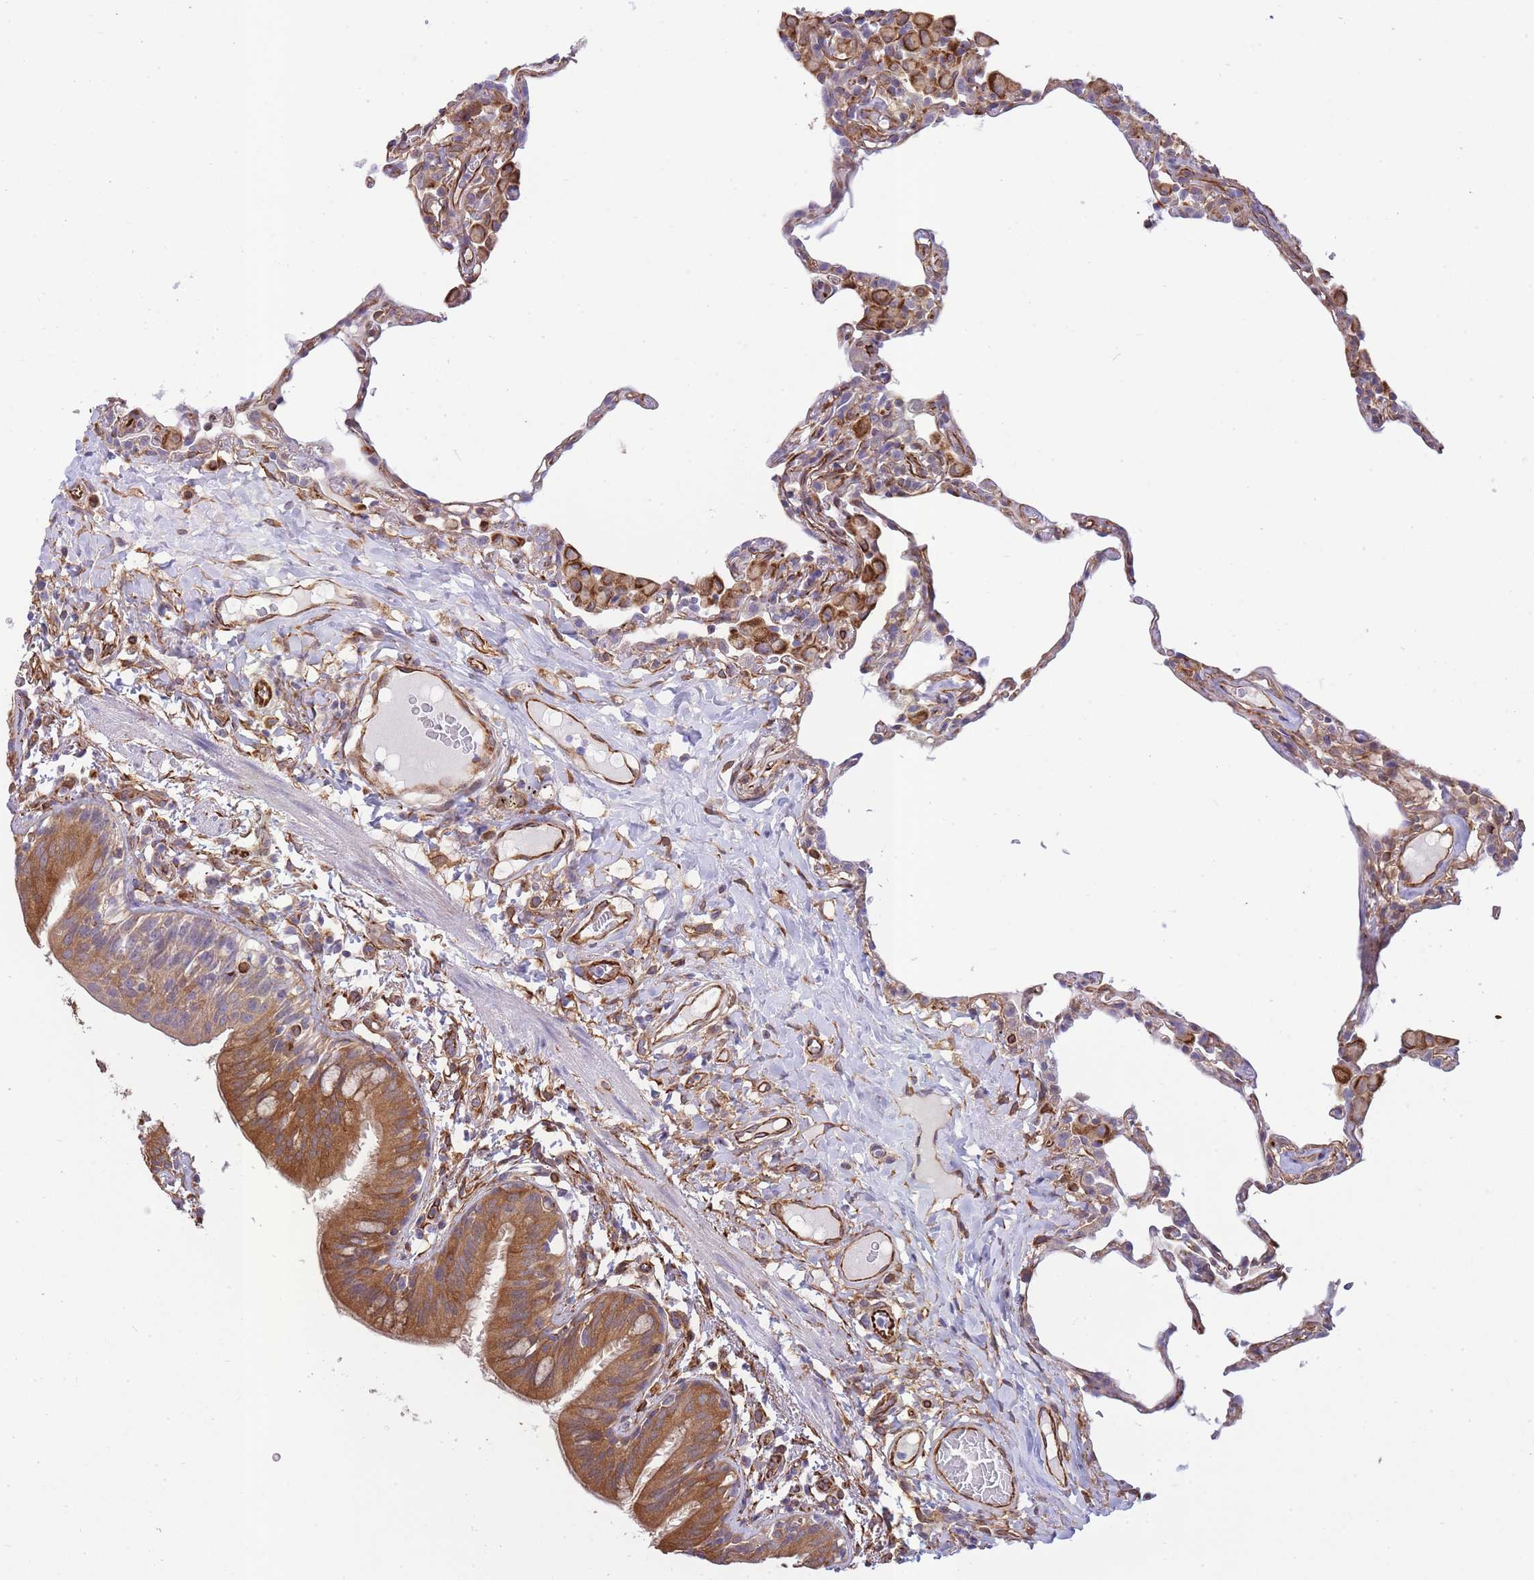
{"staining": {"intensity": "moderate", "quantity": "<25%", "location": "cytoplasmic/membranous"}, "tissue": "lung", "cell_type": "Alveolar cells", "image_type": "normal", "snomed": [{"axis": "morphology", "description": "Normal tissue, NOS"}, {"axis": "topography", "description": "Lung"}], "caption": "The image shows a brown stain indicating the presence of a protein in the cytoplasmic/membranous of alveolar cells in lung. (Brightfield microscopy of DAB IHC at high magnification).", "gene": "ECPAS", "patient": {"sex": "female", "age": 57}}